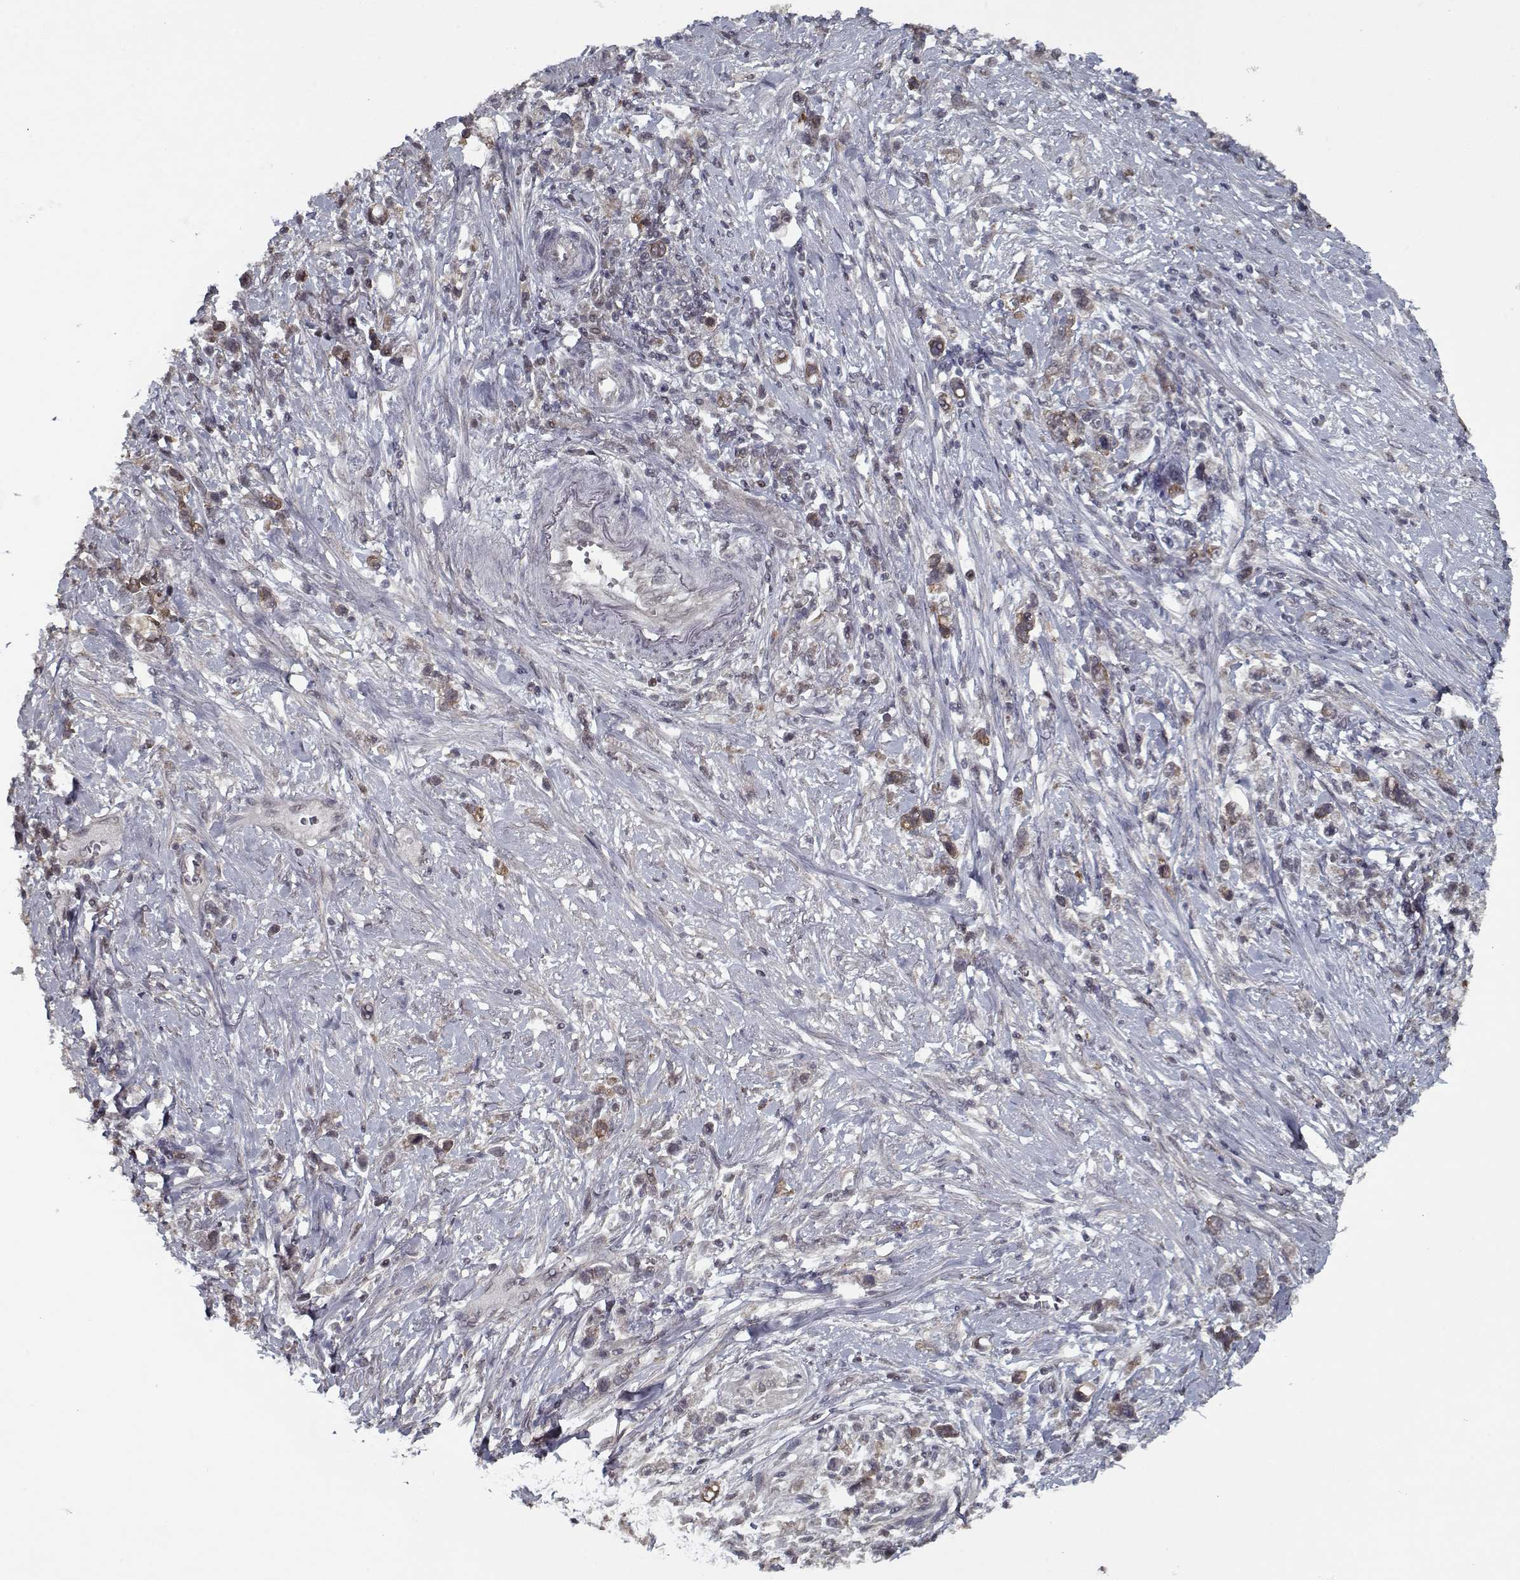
{"staining": {"intensity": "moderate", "quantity": "25%-75%", "location": "cytoplasmic/membranous"}, "tissue": "stomach cancer", "cell_type": "Tumor cells", "image_type": "cancer", "snomed": [{"axis": "morphology", "description": "Adenocarcinoma, NOS"}, {"axis": "topography", "description": "Stomach"}], "caption": "DAB immunohistochemical staining of stomach cancer (adenocarcinoma) reveals moderate cytoplasmic/membranous protein expression in about 25%-75% of tumor cells.", "gene": "NLK", "patient": {"sex": "male", "age": 63}}